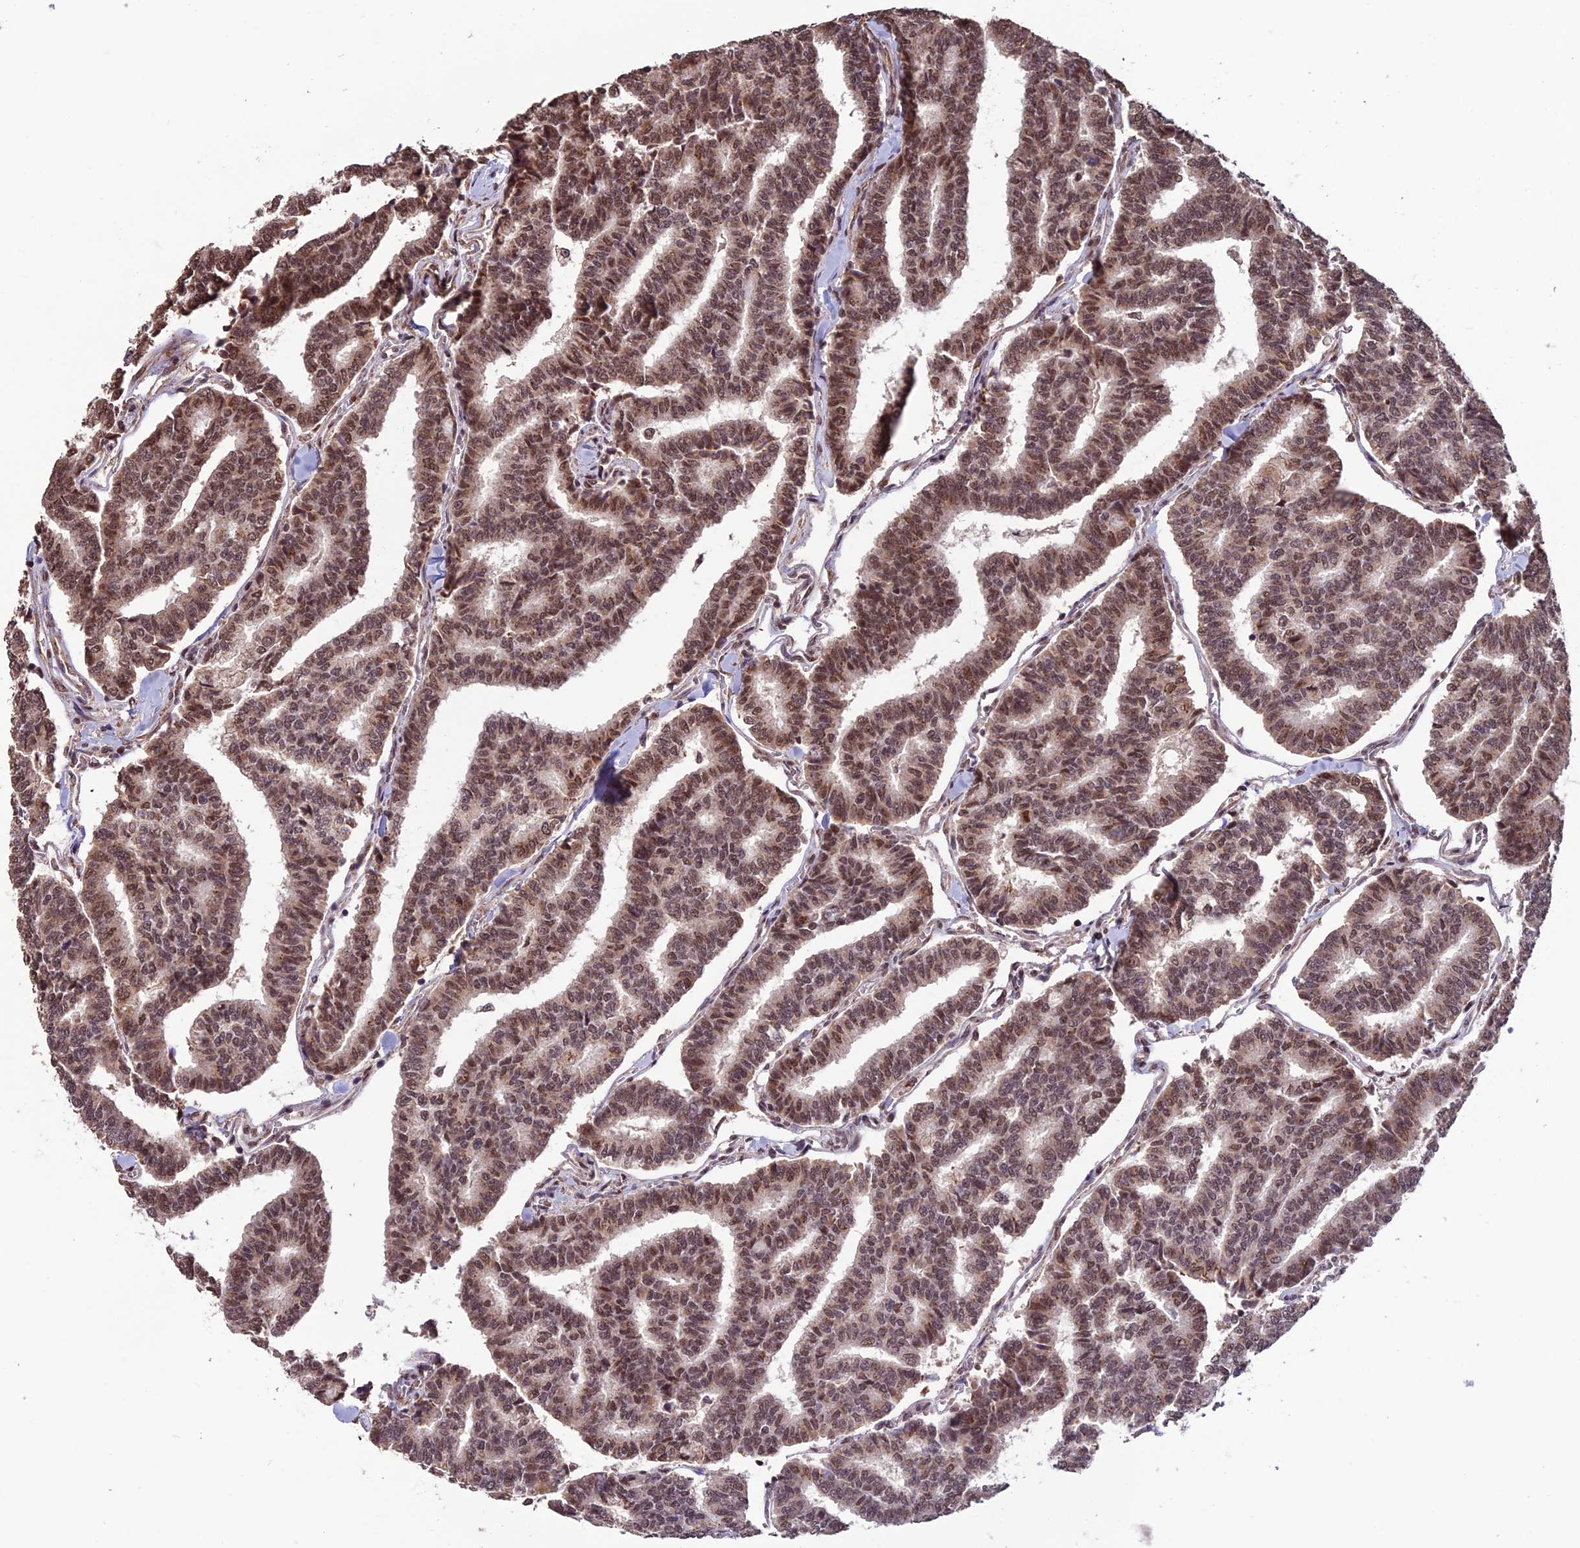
{"staining": {"intensity": "moderate", "quantity": ">75%", "location": "nuclear"}, "tissue": "thyroid cancer", "cell_type": "Tumor cells", "image_type": "cancer", "snomed": [{"axis": "morphology", "description": "Papillary adenocarcinoma, NOS"}, {"axis": "topography", "description": "Thyroid gland"}], "caption": "Protein expression by immunohistochemistry (IHC) displays moderate nuclear positivity in approximately >75% of tumor cells in papillary adenocarcinoma (thyroid).", "gene": "CABIN1", "patient": {"sex": "female", "age": 35}}